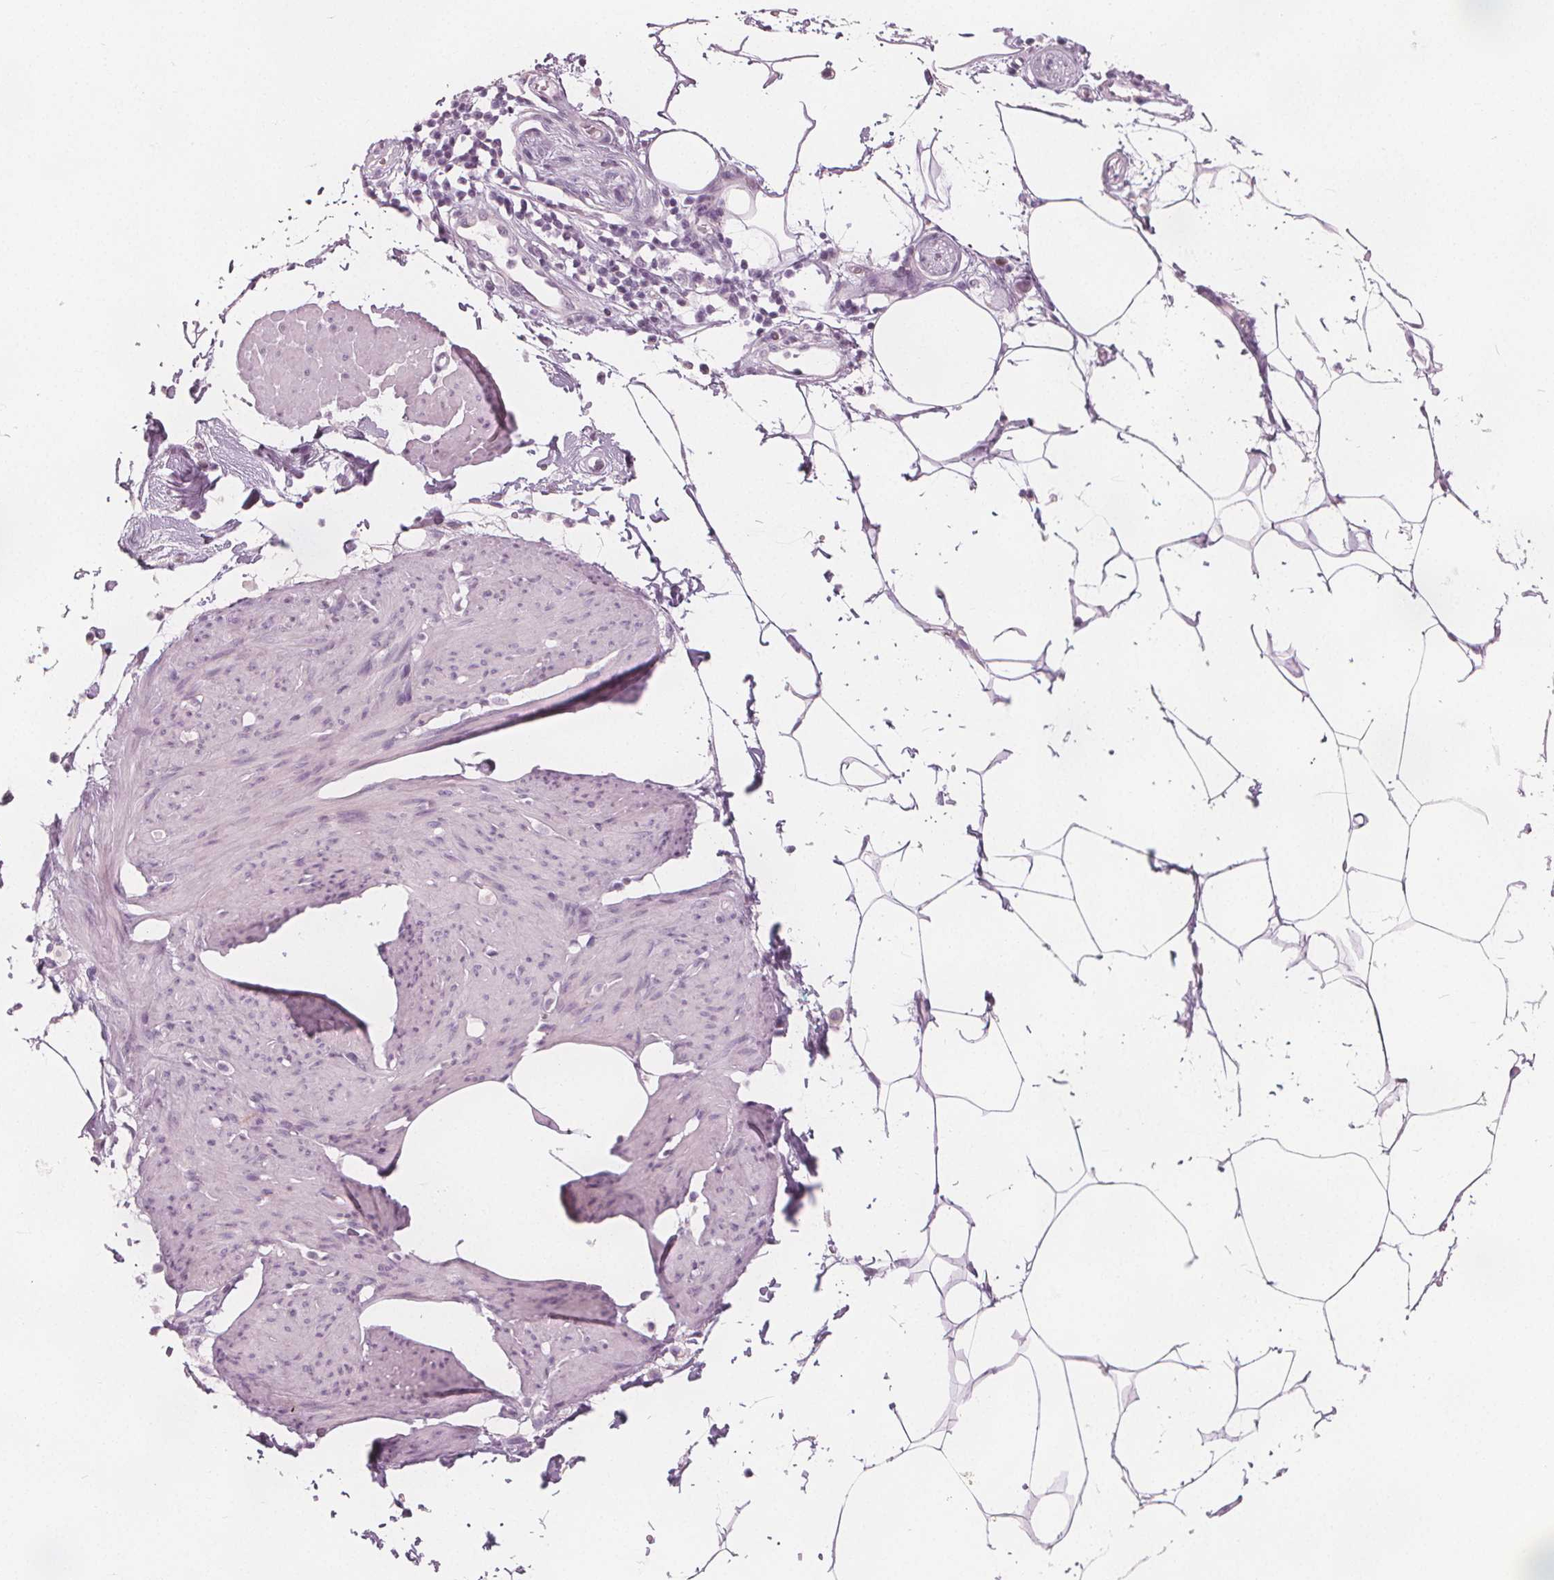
{"staining": {"intensity": "negative", "quantity": "none", "location": "none"}, "tissue": "smooth muscle", "cell_type": "Smooth muscle cells", "image_type": "normal", "snomed": [{"axis": "morphology", "description": "Normal tissue, NOS"}, {"axis": "topography", "description": "Adipose tissue"}, {"axis": "topography", "description": "Smooth muscle"}, {"axis": "topography", "description": "Peripheral nerve tissue"}], "caption": "DAB immunohistochemical staining of unremarkable smooth muscle demonstrates no significant staining in smooth muscle cells.", "gene": "BRSK1", "patient": {"sex": "male", "age": 83}}